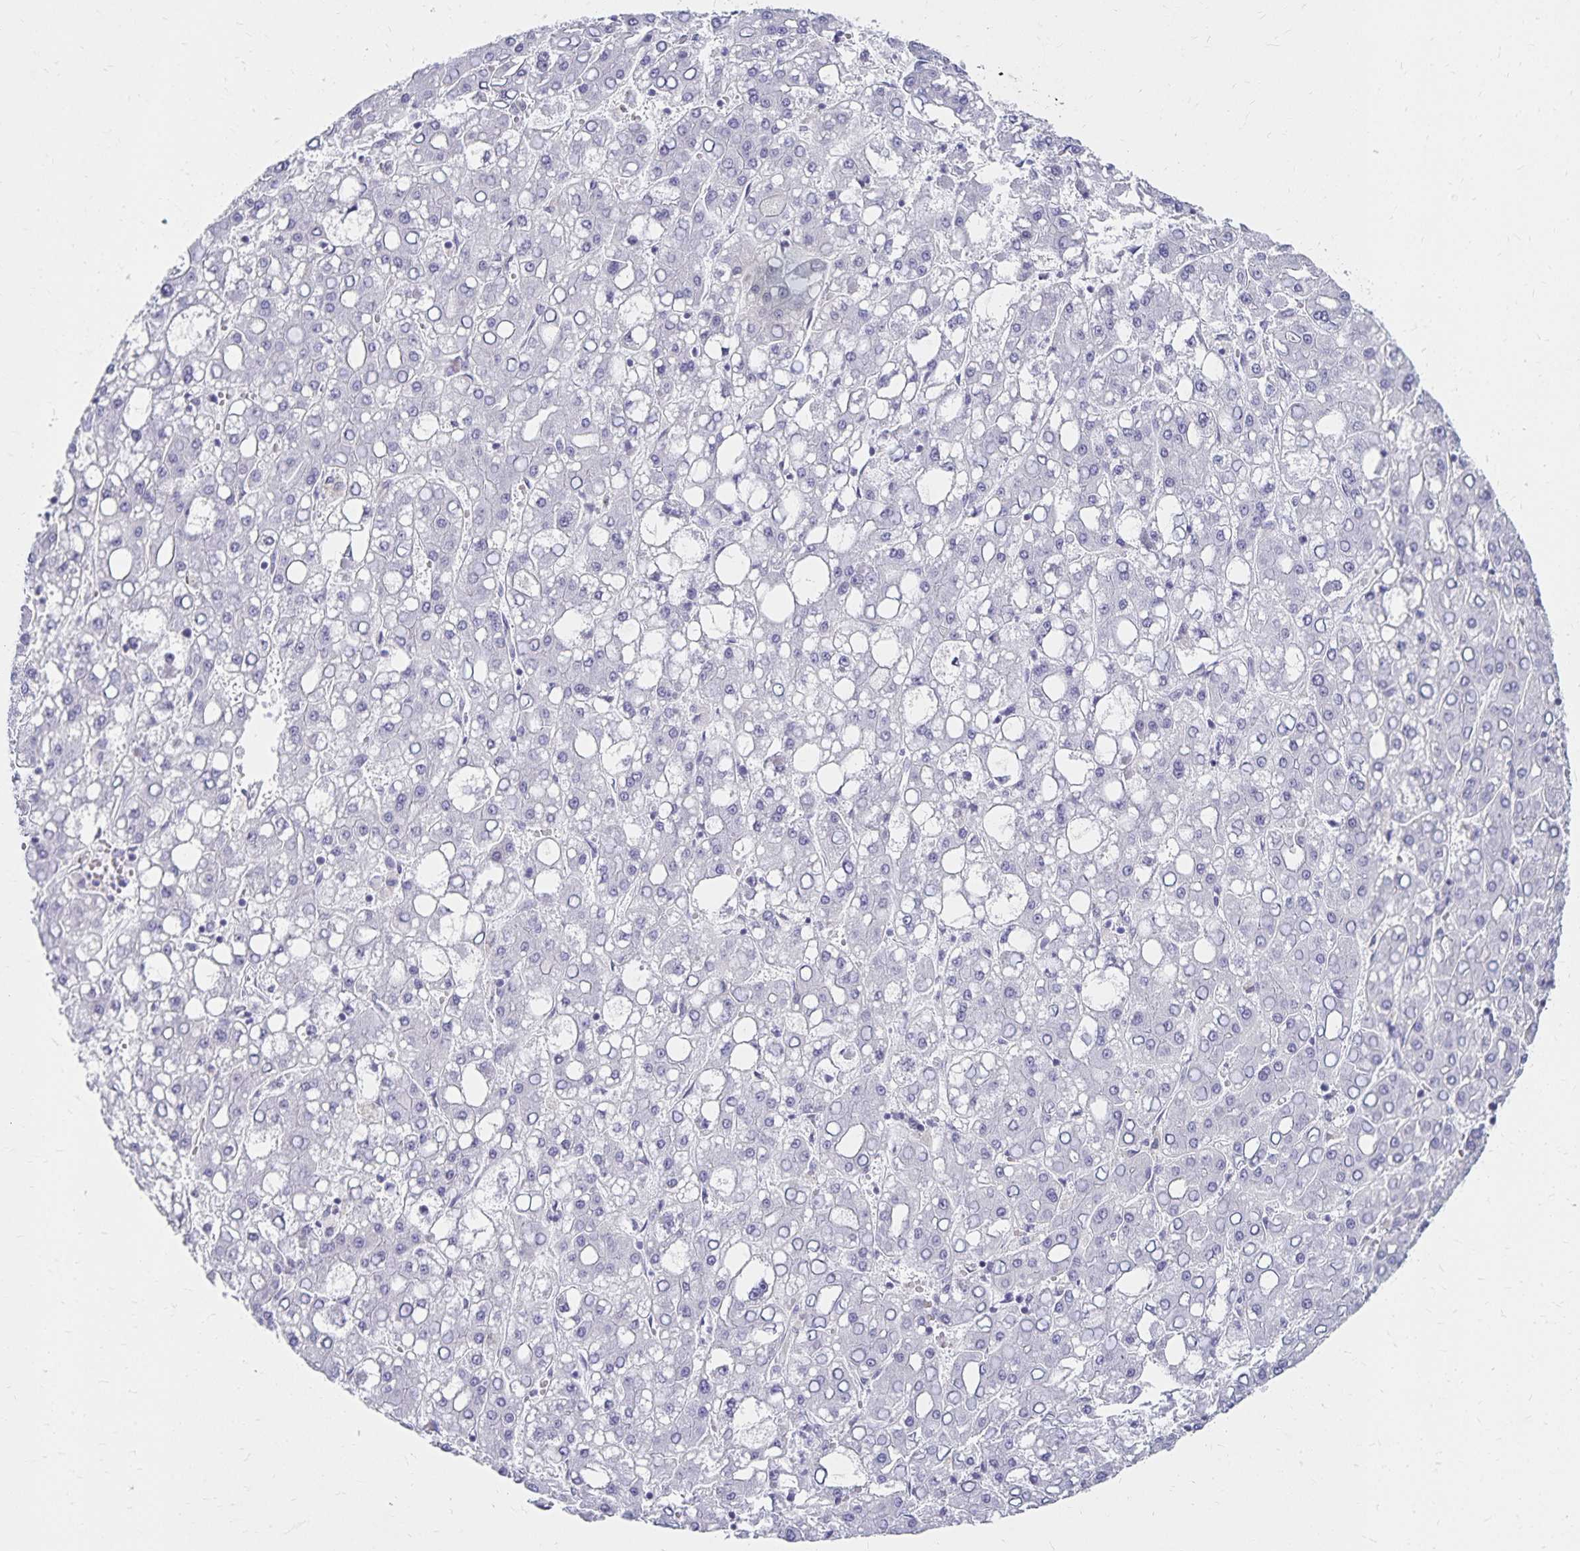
{"staining": {"intensity": "negative", "quantity": "none", "location": "none"}, "tissue": "liver cancer", "cell_type": "Tumor cells", "image_type": "cancer", "snomed": [{"axis": "morphology", "description": "Carcinoma, Hepatocellular, NOS"}, {"axis": "topography", "description": "Liver"}], "caption": "This is an immunohistochemistry image of hepatocellular carcinoma (liver). There is no staining in tumor cells.", "gene": "C20orf85", "patient": {"sex": "male", "age": 65}}